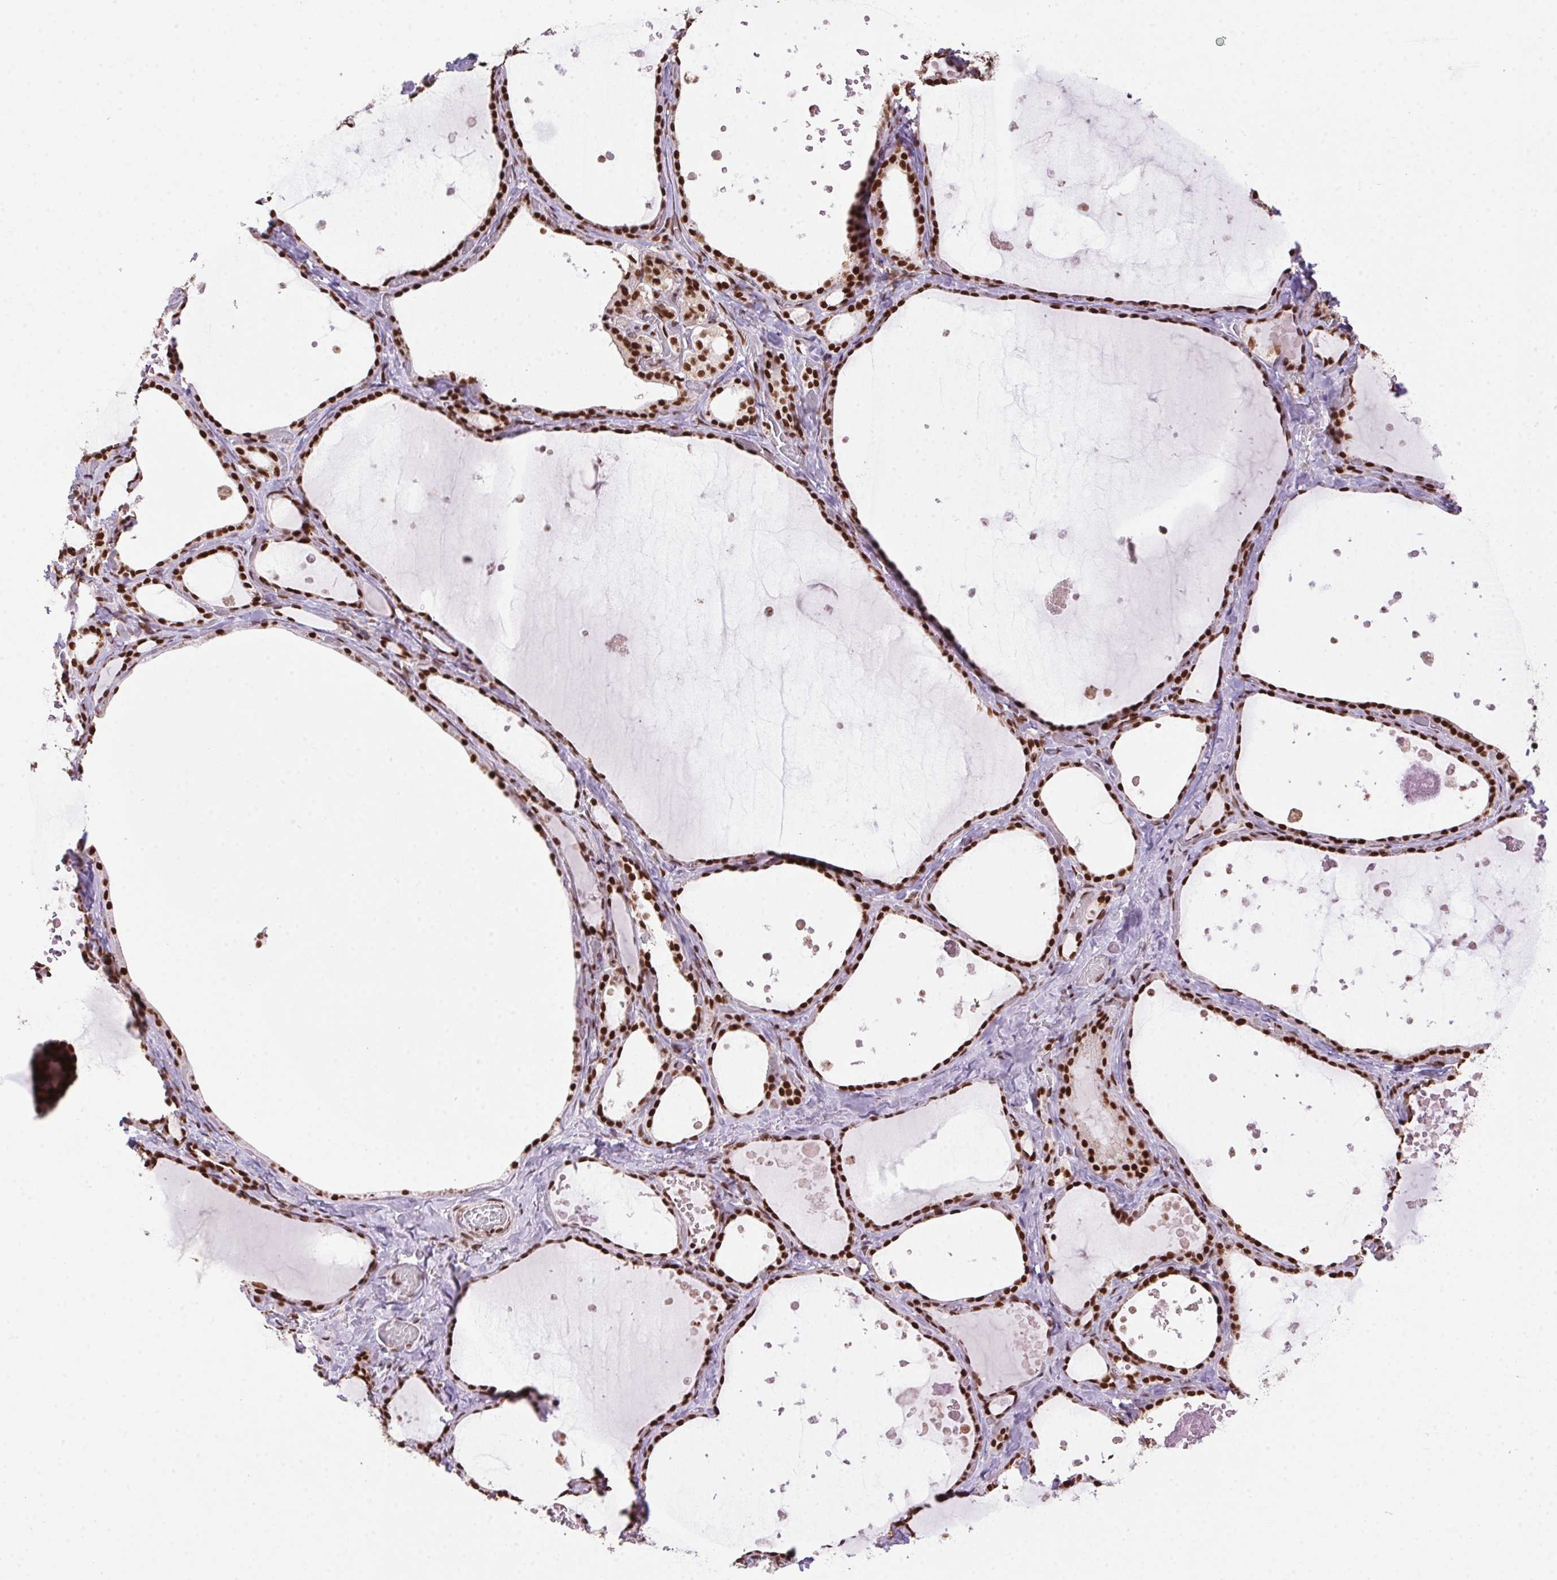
{"staining": {"intensity": "strong", "quantity": ">75%", "location": "nuclear"}, "tissue": "thyroid gland", "cell_type": "Glandular cells", "image_type": "normal", "snomed": [{"axis": "morphology", "description": "Normal tissue, NOS"}, {"axis": "topography", "description": "Thyroid gland"}], "caption": "Approximately >75% of glandular cells in normal human thyroid gland exhibit strong nuclear protein positivity as visualized by brown immunohistochemical staining.", "gene": "ZNF207", "patient": {"sex": "female", "age": 56}}